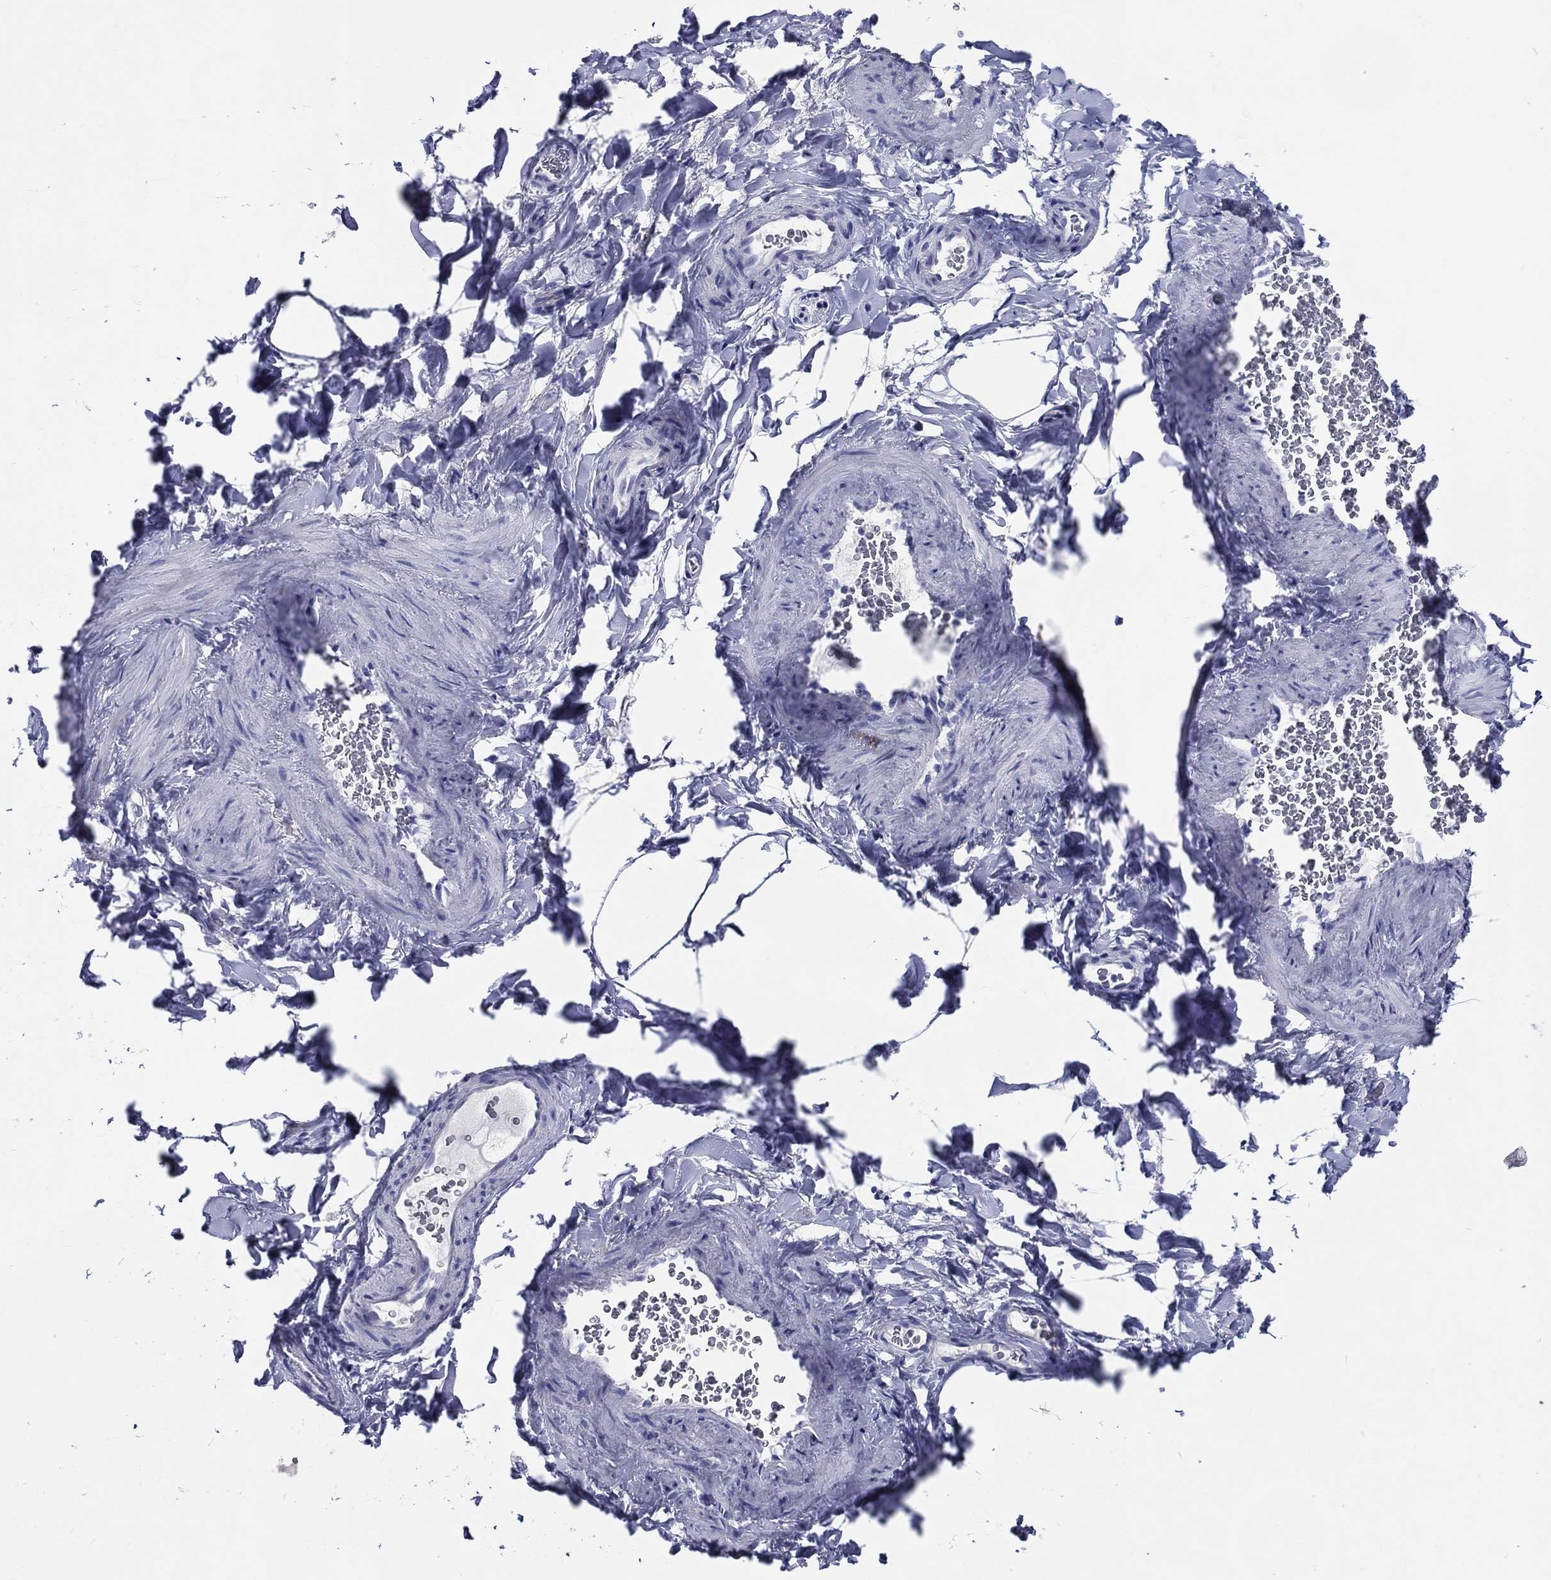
{"staining": {"intensity": "negative", "quantity": "none", "location": "none"}, "tissue": "soft tissue", "cell_type": "Fibroblasts", "image_type": "normal", "snomed": [{"axis": "morphology", "description": "Normal tissue, NOS"}, {"axis": "topography", "description": "Soft tissue"}, {"axis": "topography", "description": "Vascular tissue"}], "caption": "Immunohistochemical staining of normal human soft tissue exhibits no significant expression in fibroblasts. Brightfield microscopy of immunohistochemistry stained with DAB (3,3'-diaminobenzidine) (brown) and hematoxylin (blue), captured at high magnification.", "gene": "ACE2", "patient": {"sex": "male", "age": 41}}